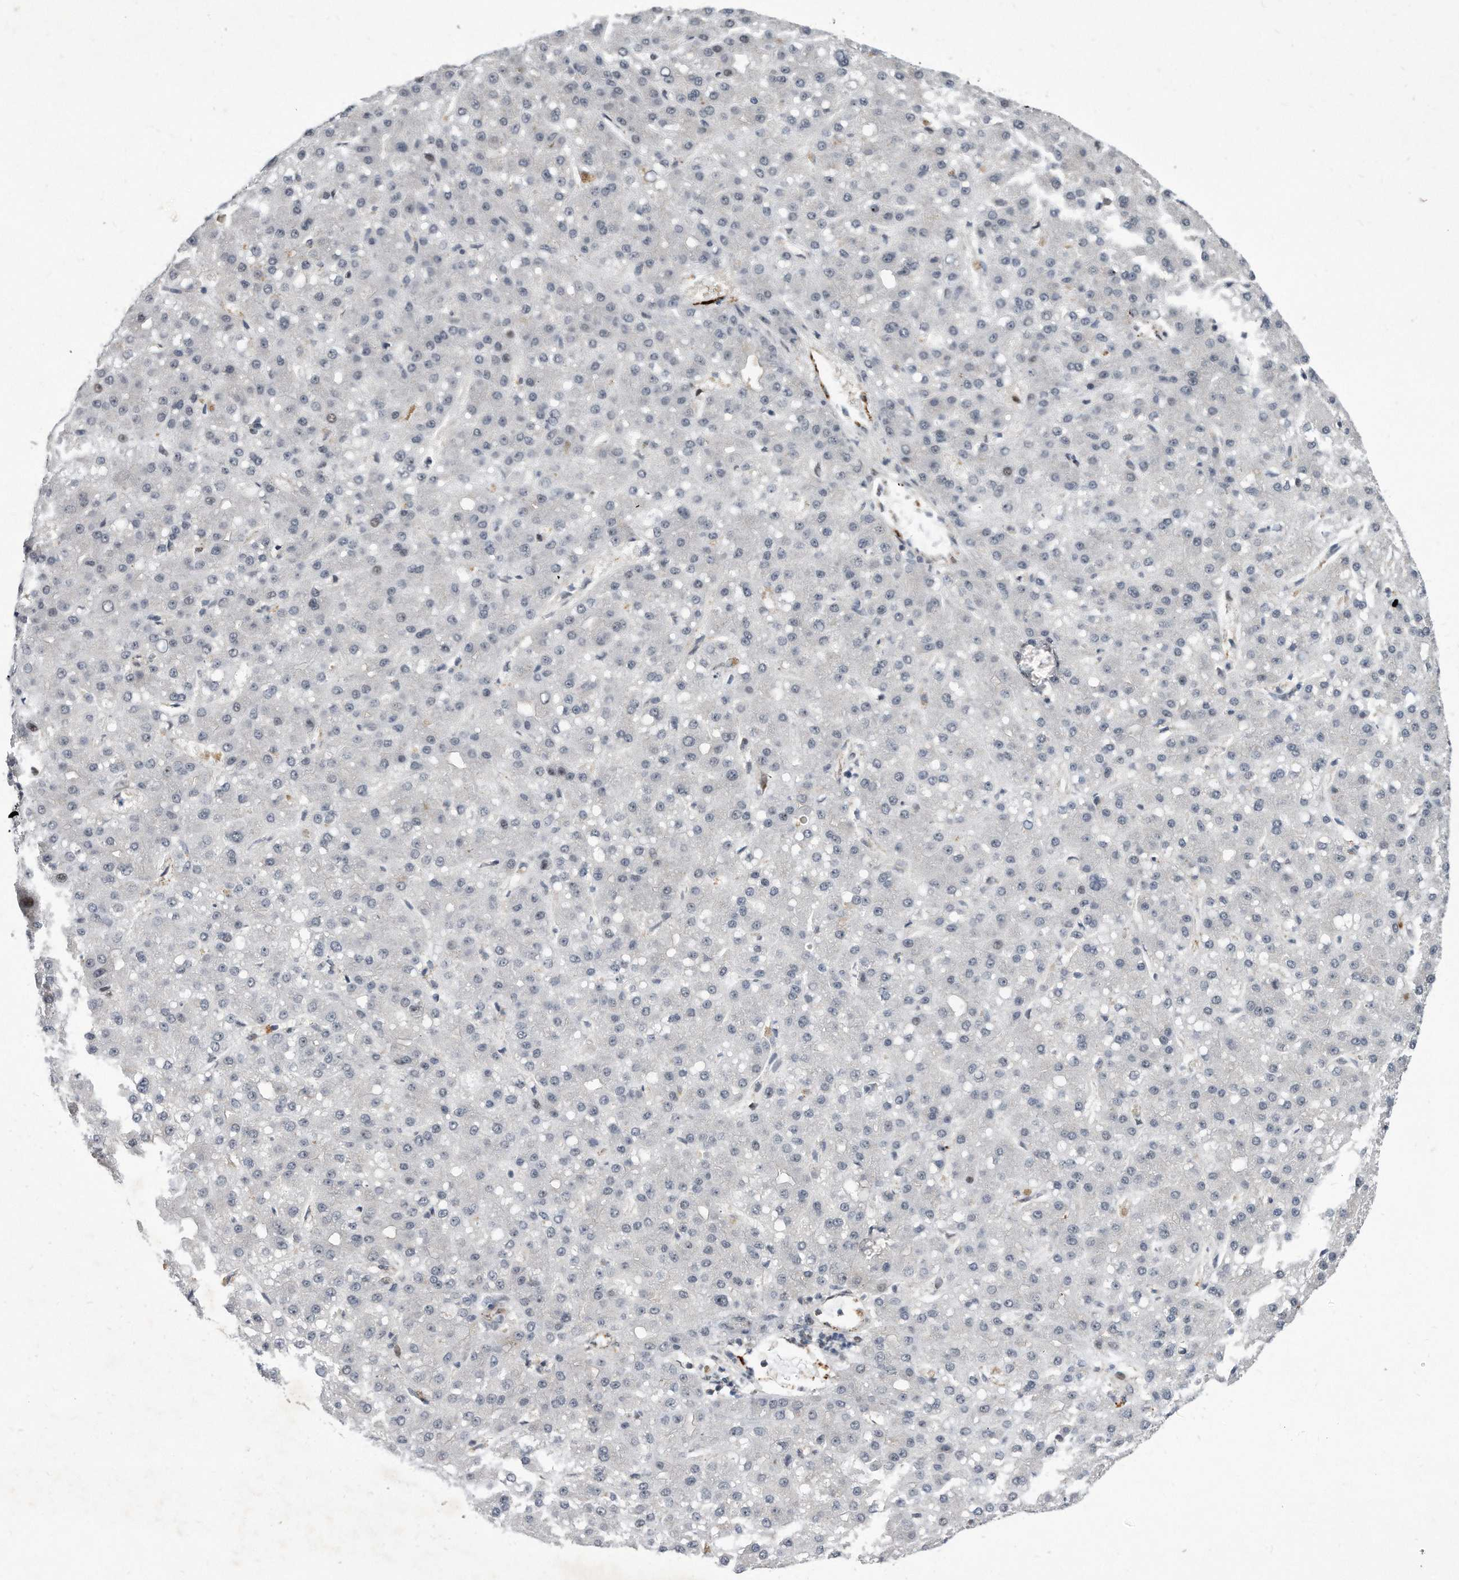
{"staining": {"intensity": "negative", "quantity": "none", "location": "none"}, "tissue": "liver cancer", "cell_type": "Tumor cells", "image_type": "cancer", "snomed": [{"axis": "morphology", "description": "Carcinoma, Hepatocellular, NOS"}, {"axis": "topography", "description": "Liver"}], "caption": "Hepatocellular carcinoma (liver) was stained to show a protein in brown. There is no significant positivity in tumor cells.", "gene": "PGBD2", "patient": {"sex": "male", "age": 67}}